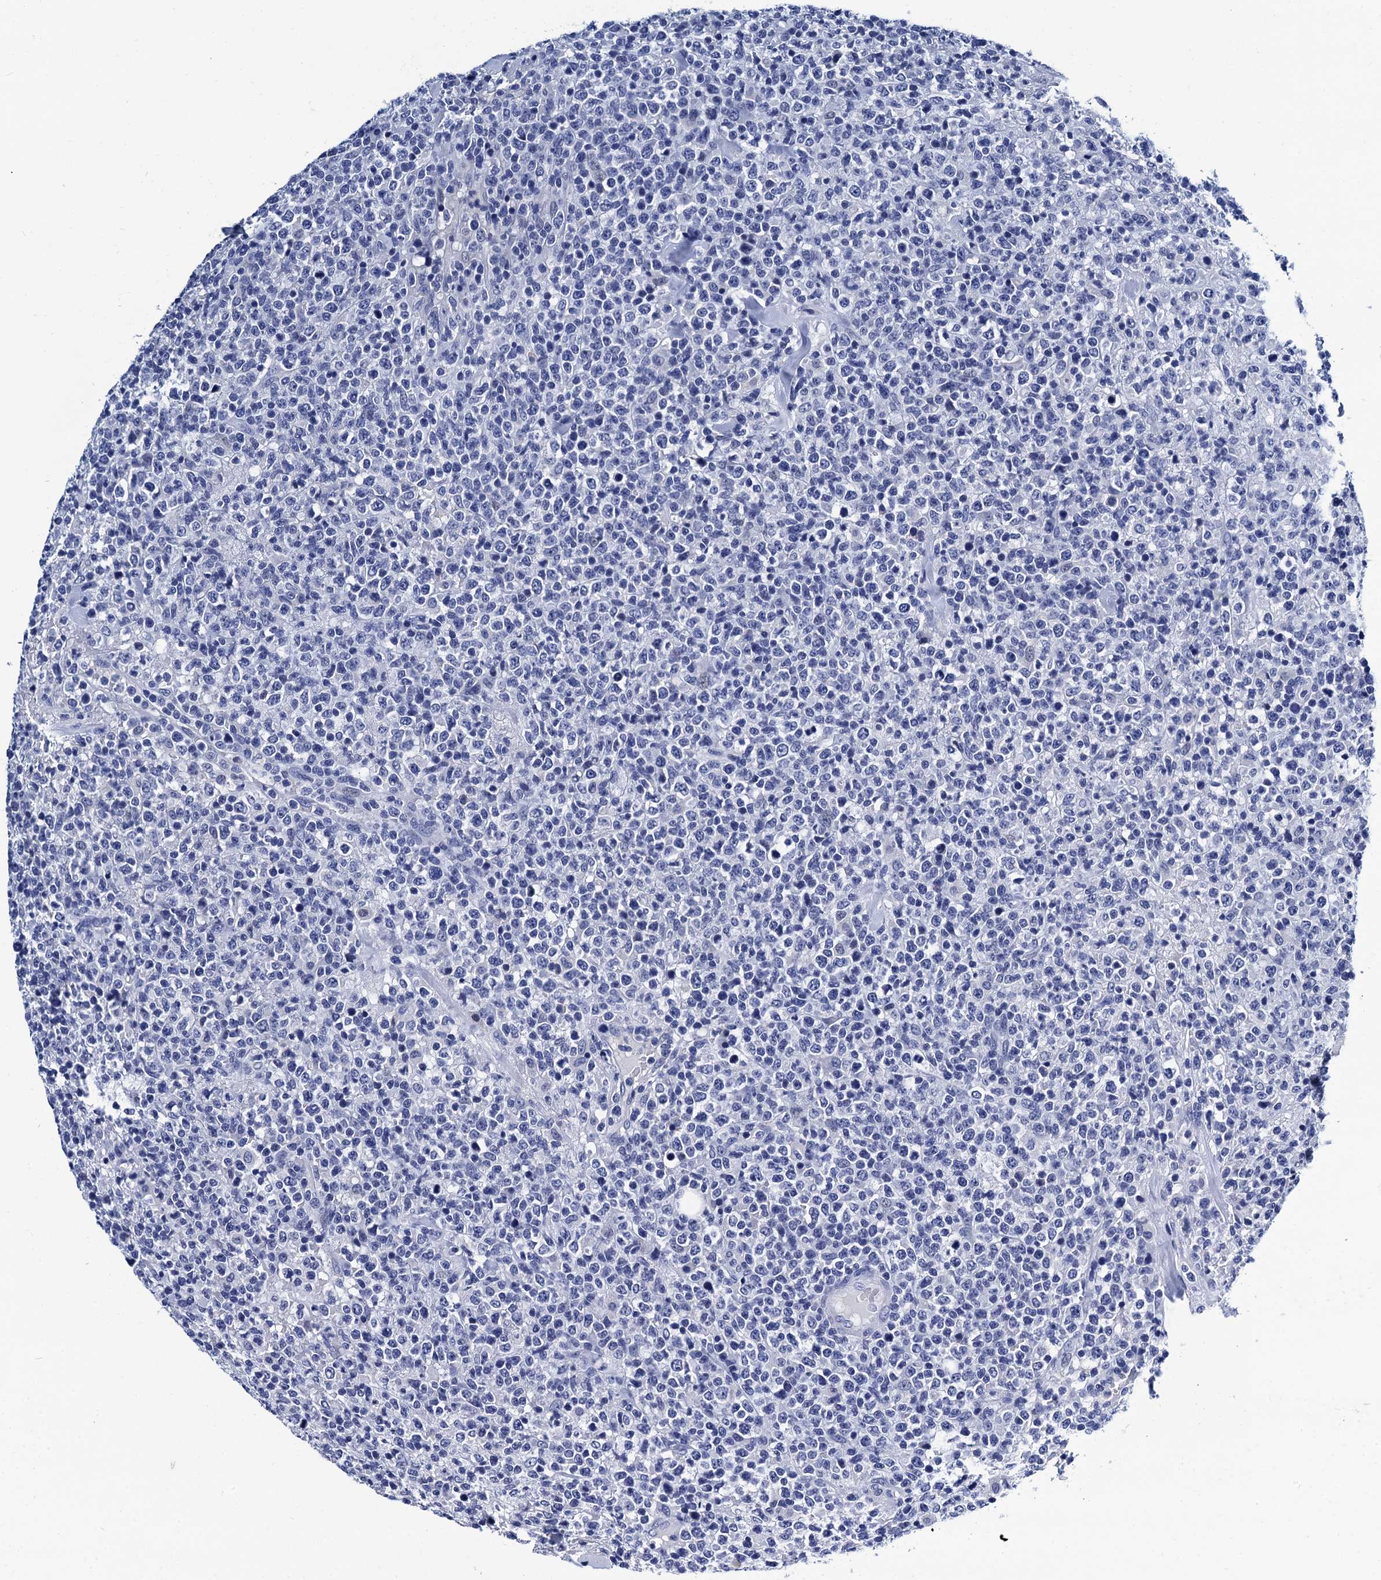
{"staining": {"intensity": "negative", "quantity": "none", "location": "none"}, "tissue": "lymphoma", "cell_type": "Tumor cells", "image_type": "cancer", "snomed": [{"axis": "morphology", "description": "Malignant lymphoma, non-Hodgkin's type, High grade"}, {"axis": "topography", "description": "Colon"}], "caption": "The histopathology image demonstrates no staining of tumor cells in high-grade malignant lymphoma, non-Hodgkin's type. The staining was performed using DAB to visualize the protein expression in brown, while the nuclei were stained in blue with hematoxylin (Magnification: 20x).", "gene": "LRRC30", "patient": {"sex": "female", "age": 53}}